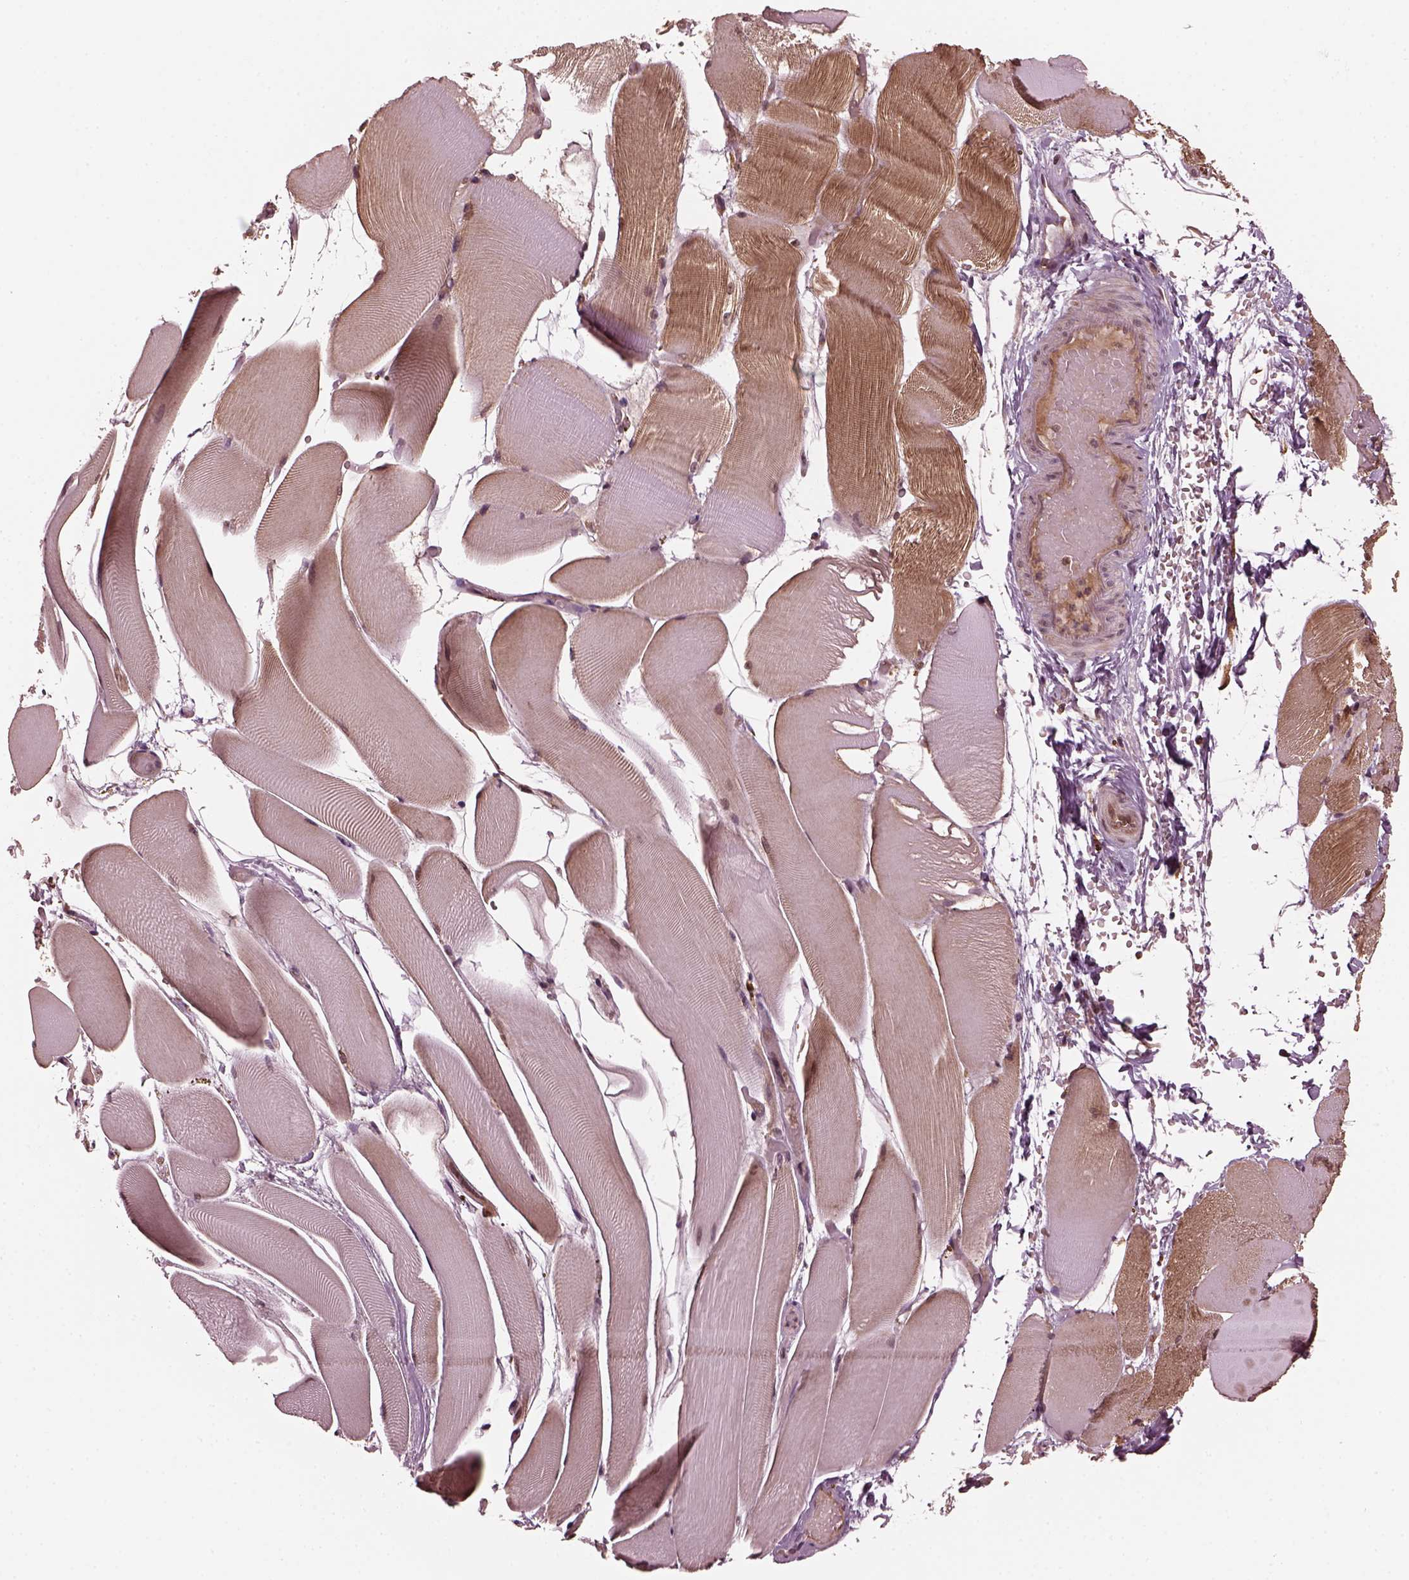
{"staining": {"intensity": "moderate", "quantity": ">75%", "location": "cytoplasmic/membranous"}, "tissue": "skeletal muscle", "cell_type": "Myocytes", "image_type": "normal", "snomed": [{"axis": "morphology", "description": "Normal tissue, NOS"}, {"axis": "topography", "description": "Skeletal muscle"}], "caption": "Skeletal muscle stained with DAB IHC reveals medium levels of moderate cytoplasmic/membranous positivity in about >75% of myocytes.", "gene": "ZNF292", "patient": {"sex": "female", "age": 37}}